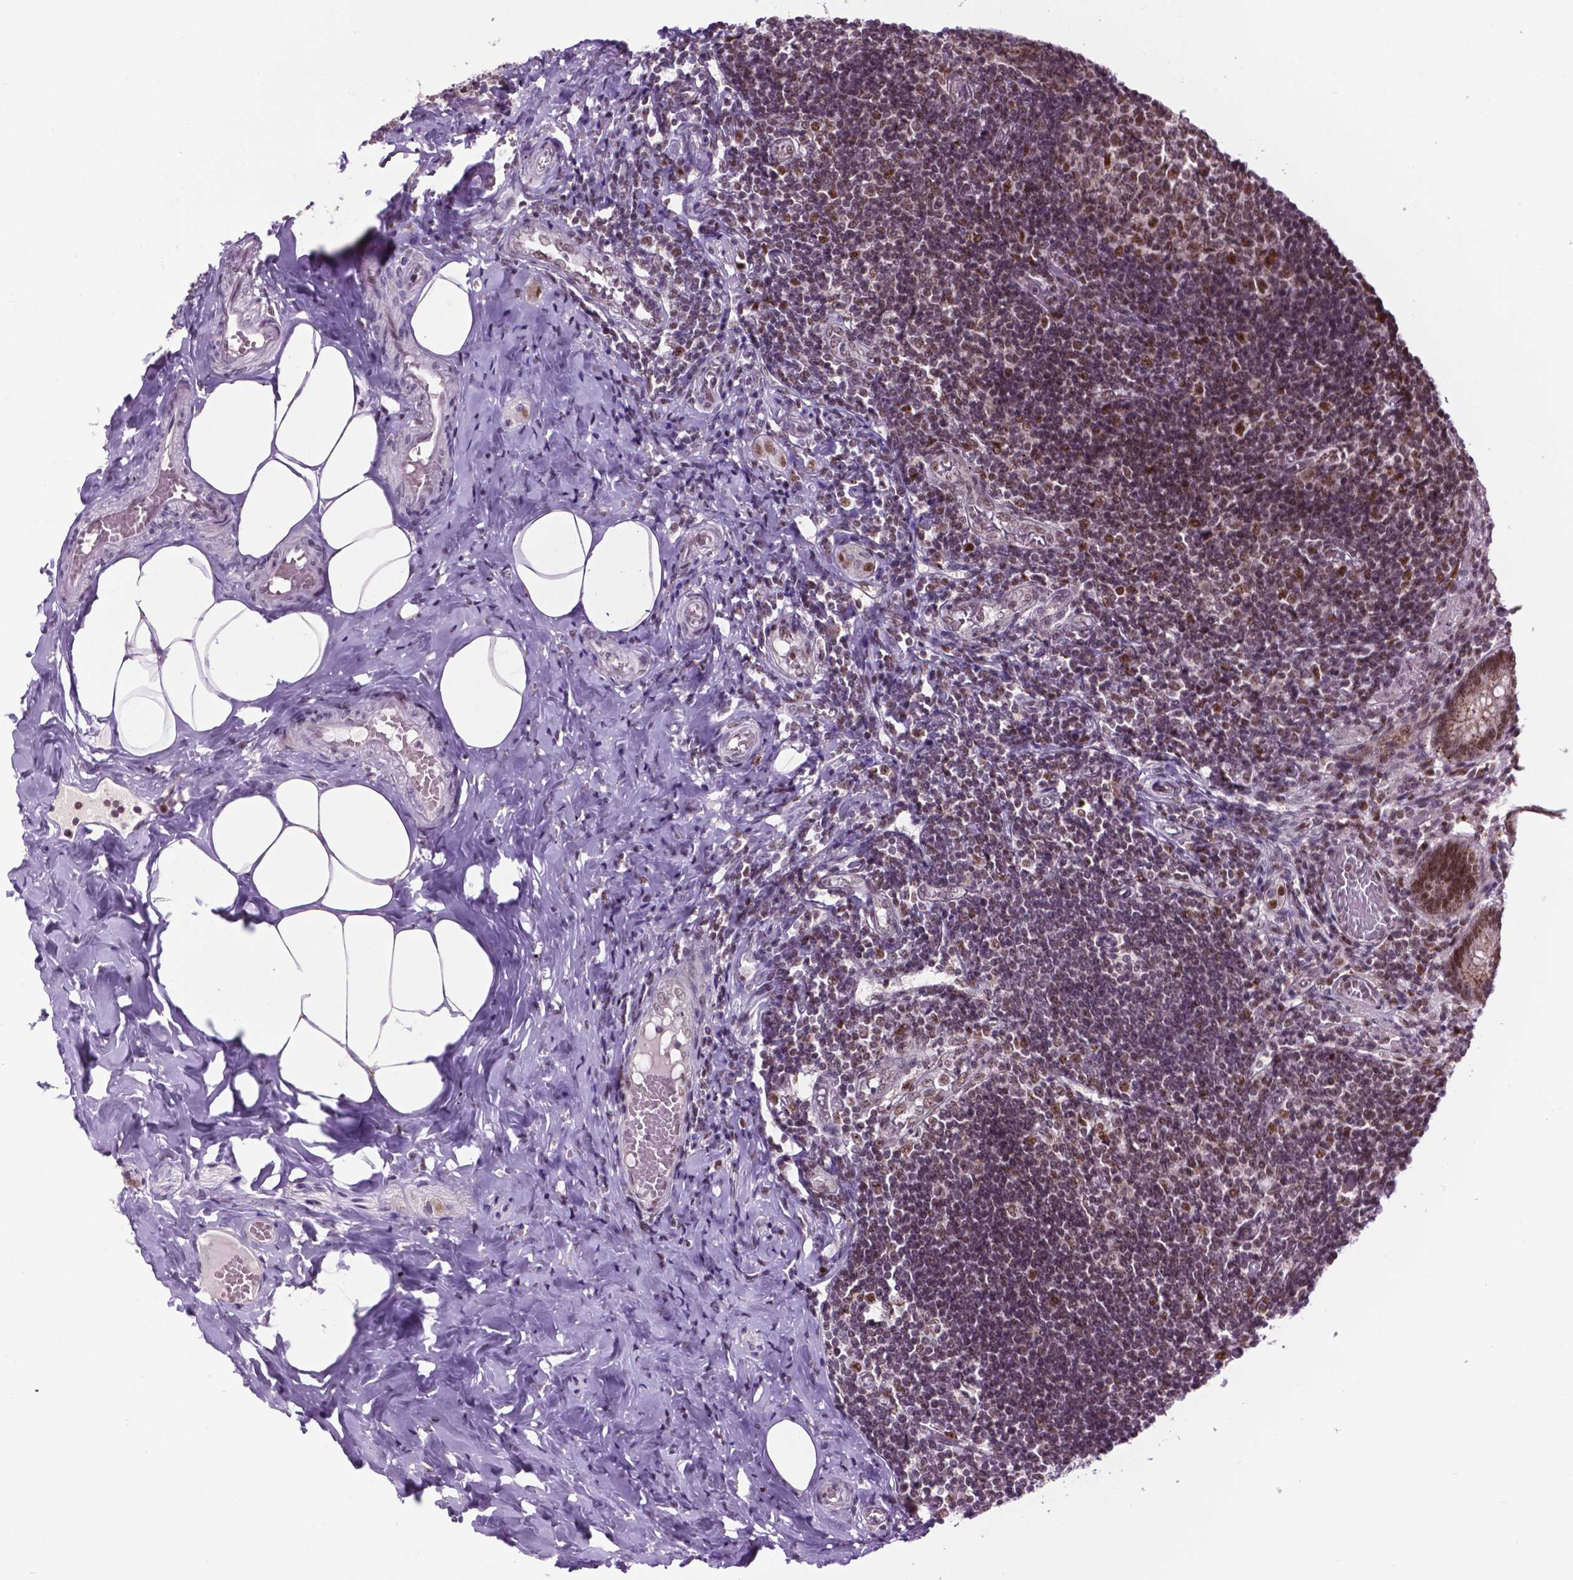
{"staining": {"intensity": "strong", "quantity": ">75%", "location": "nuclear"}, "tissue": "appendix", "cell_type": "Glandular cells", "image_type": "normal", "snomed": [{"axis": "morphology", "description": "Normal tissue, NOS"}, {"axis": "topography", "description": "Appendix"}], "caption": "Protein positivity by immunohistochemistry displays strong nuclear expression in approximately >75% of glandular cells in normal appendix. Immunohistochemistry (ihc) stains the protein in brown and the nuclei are stained blue.", "gene": "EAF1", "patient": {"sex": "female", "age": 32}}